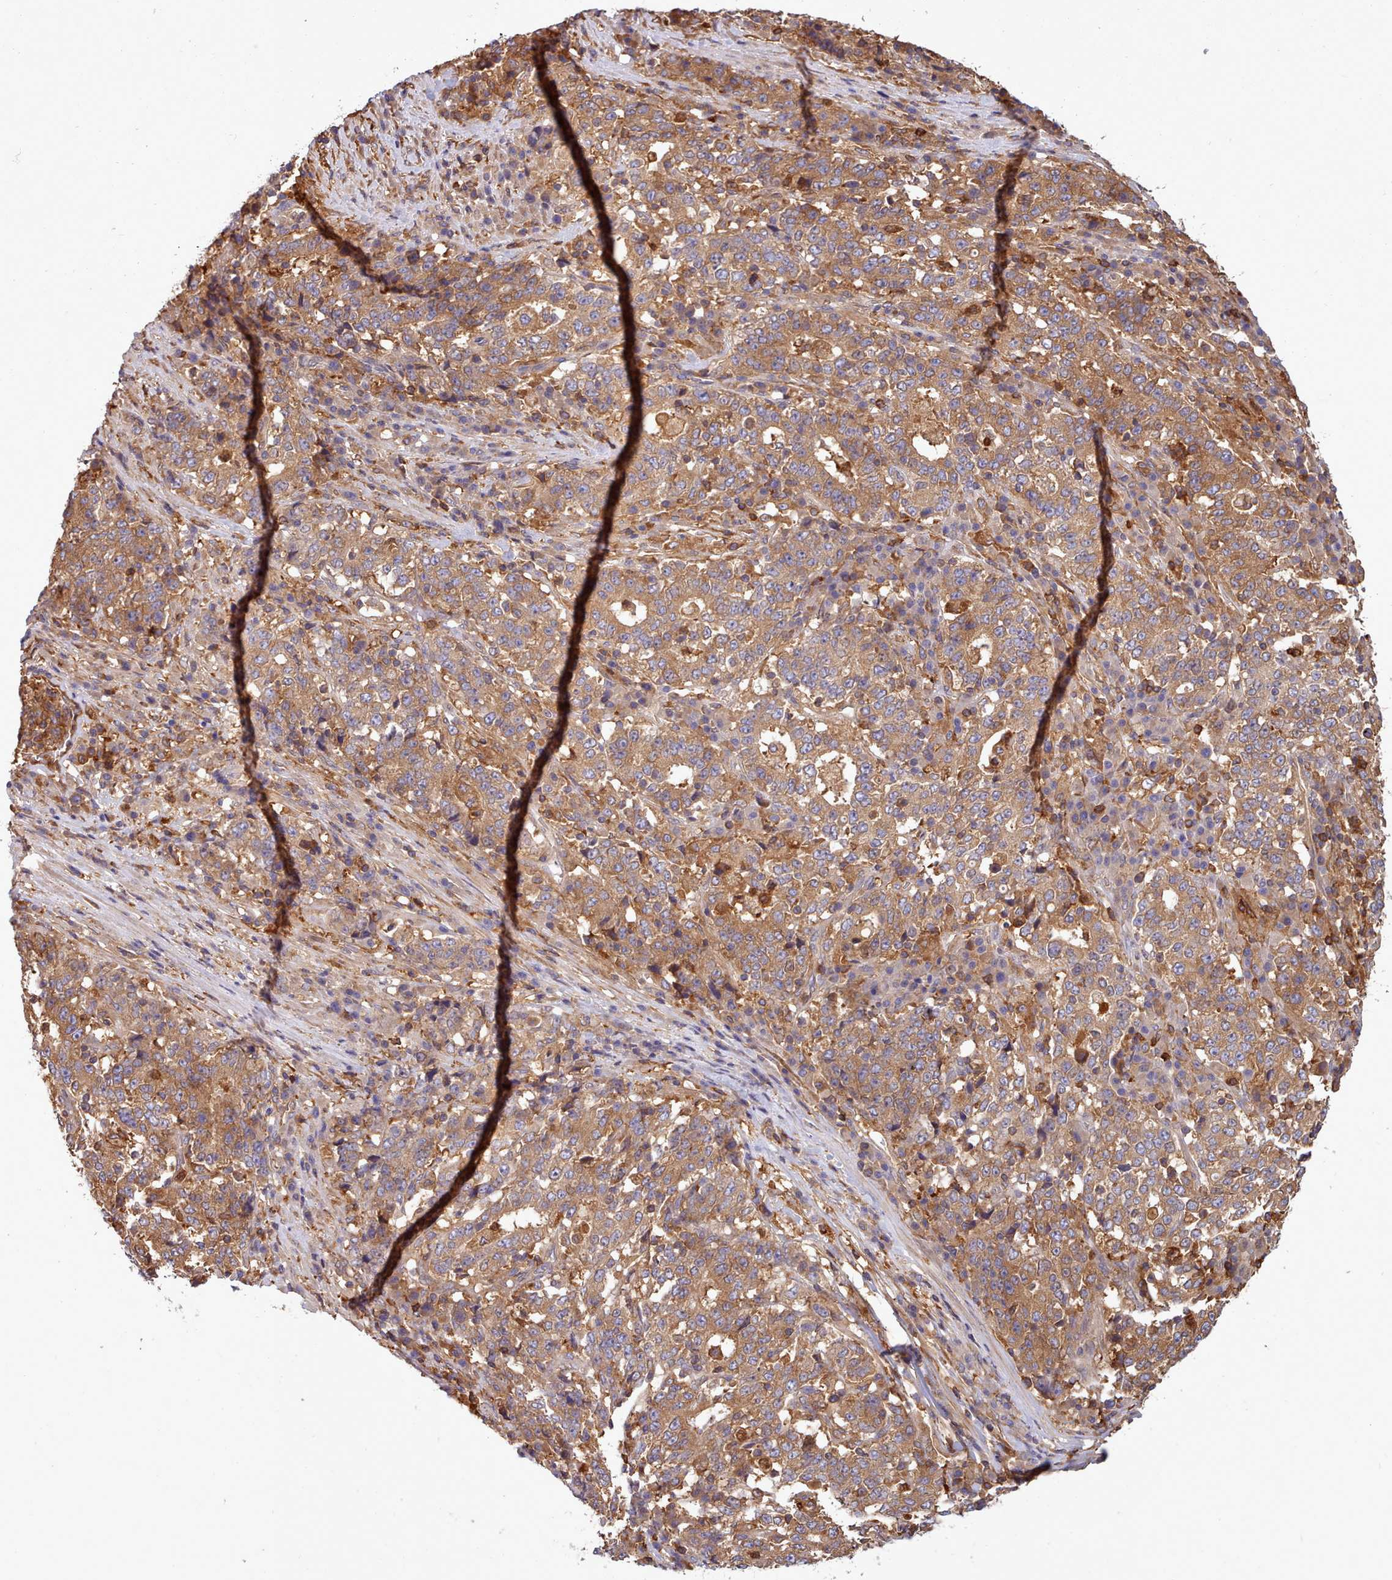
{"staining": {"intensity": "moderate", "quantity": ">75%", "location": "cytoplasmic/membranous"}, "tissue": "stomach cancer", "cell_type": "Tumor cells", "image_type": "cancer", "snomed": [{"axis": "morphology", "description": "Adenocarcinoma, NOS"}, {"axis": "topography", "description": "Stomach"}], "caption": "Stomach cancer was stained to show a protein in brown. There is medium levels of moderate cytoplasmic/membranous staining in about >75% of tumor cells.", "gene": "SLC4A9", "patient": {"sex": "male", "age": 59}}